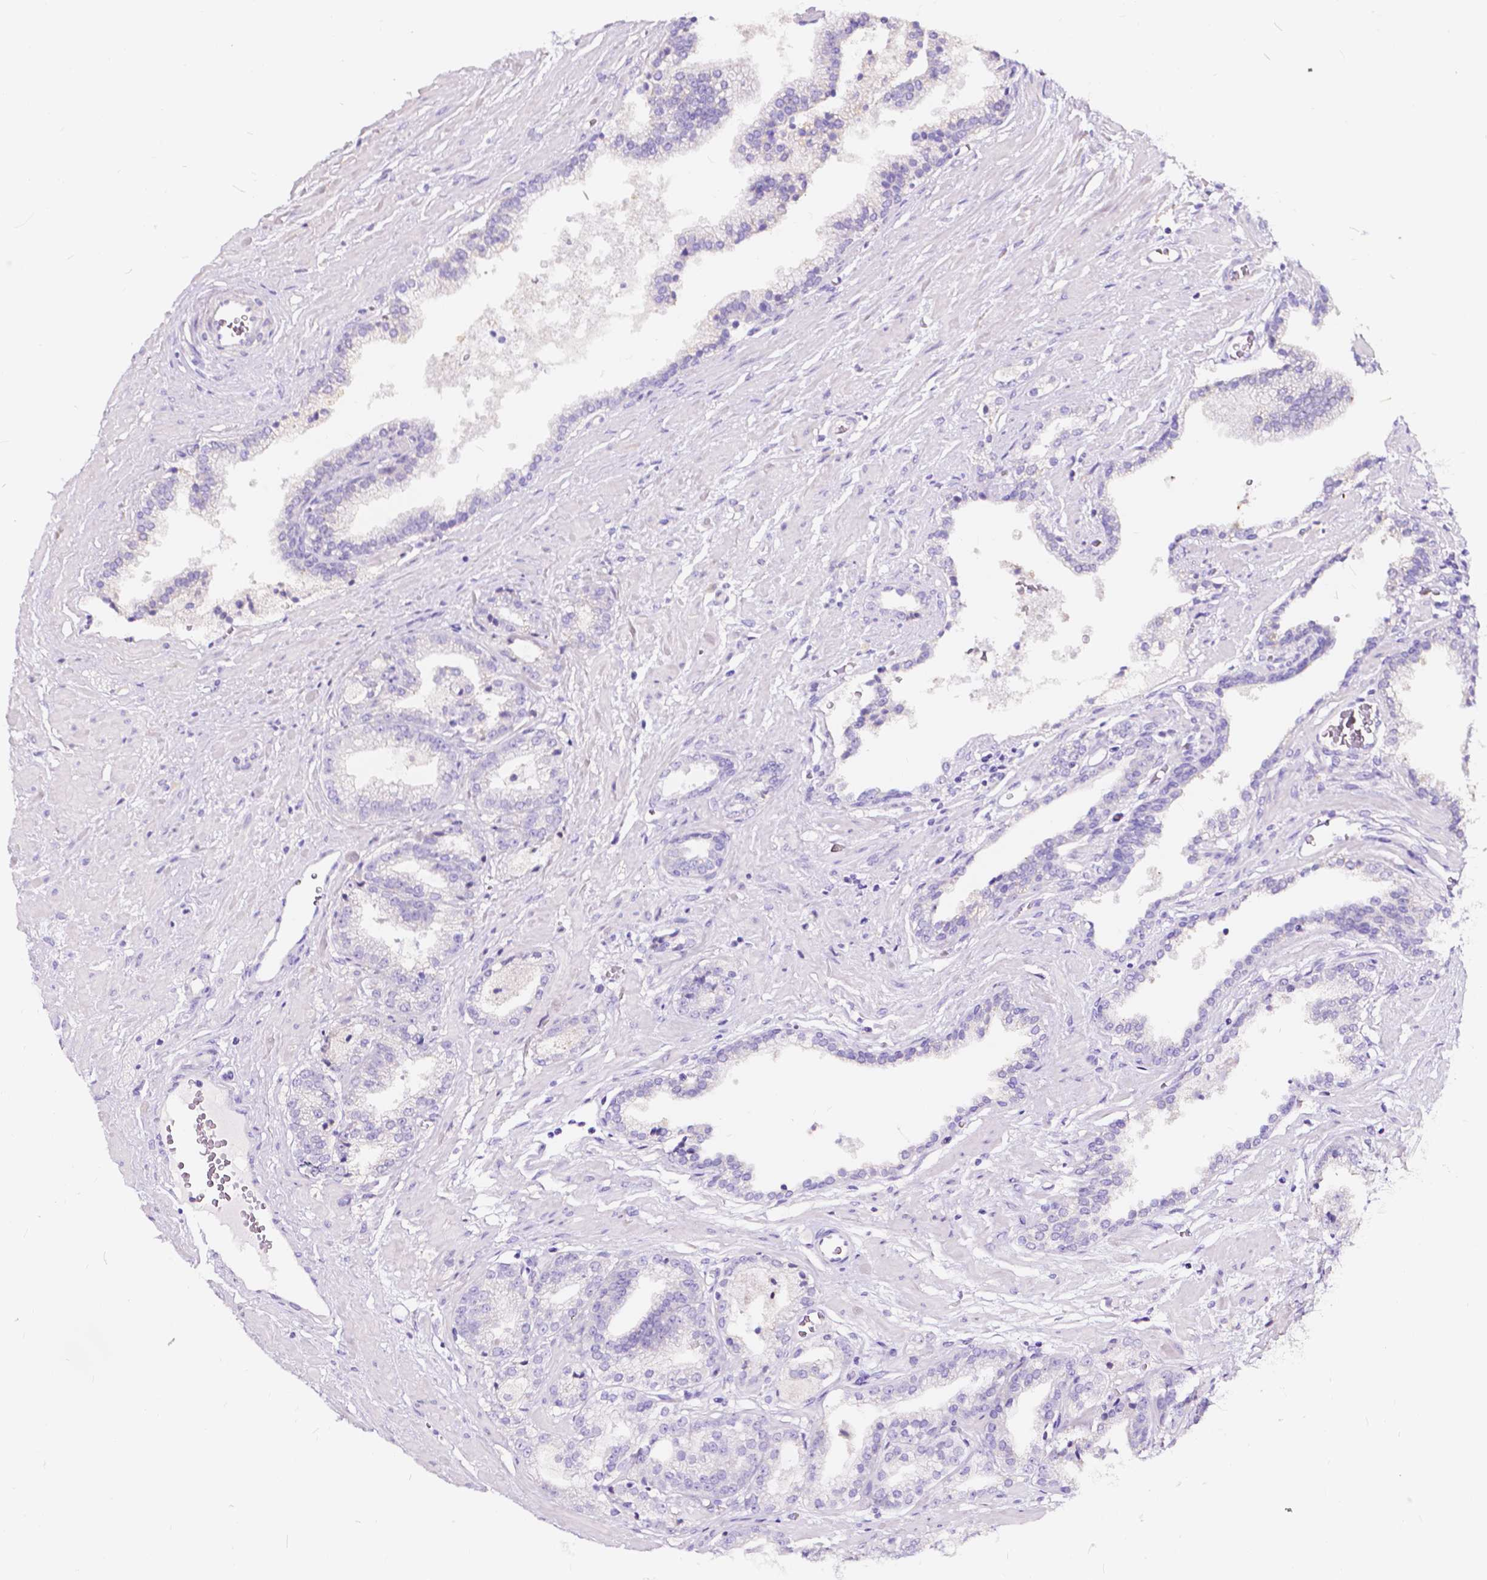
{"staining": {"intensity": "negative", "quantity": "none", "location": "none"}, "tissue": "prostate cancer", "cell_type": "Tumor cells", "image_type": "cancer", "snomed": [{"axis": "morphology", "description": "Adenocarcinoma, Low grade"}, {"axis": "topography", "description": "Prostate"}], "caption": "Immunohistochemistry (IHC) micrograph of neoplastic tissue: human adenocarcinoma (low-grade) (prostate) stained with DAB (3,3'-diaminobenzidine) reveals no significant protein expression in tumor cells.", "gene": "CLSTN2", "patient": {"sex": "male", "age": 60}}